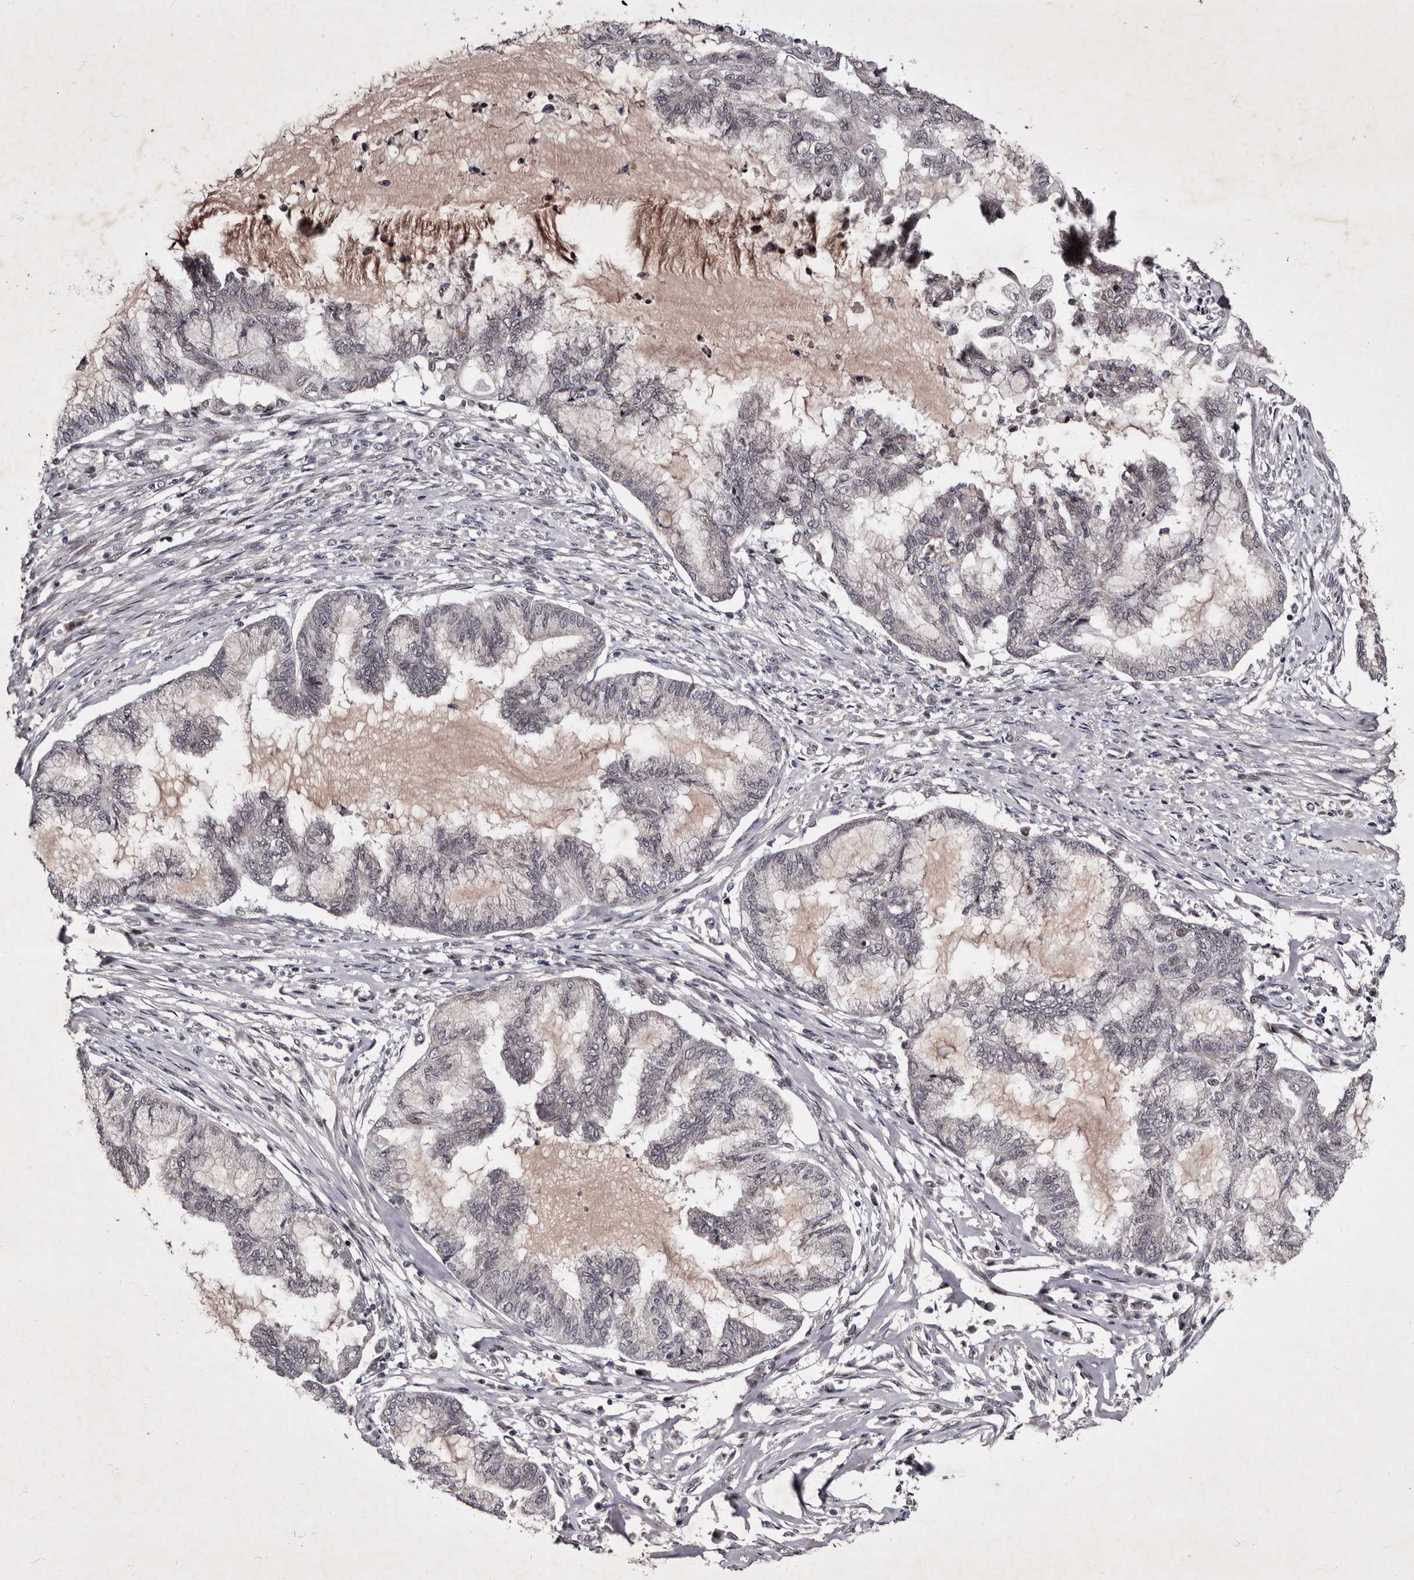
{"staining": {"intensity": "negative", "quantity": "none", "location": "none"}, "tissue": "endometrial cancer", "cell_type": "Tumor cells", "image_type": "cancer", "snomed": [{"axis": "morphology", "description": "Adenocarcinoma, NOS"}, {"axis": "topography", "description": "Endometrium"}], "caption": "DAB (3,3'-diaminobenzidine) immunohistochemical staining of endometrial cancer (adenocarcinoma) displays no significant positivity in tumor cells.", "gene": "TNKS", "patient": {"sex": "female", "age": 86}}